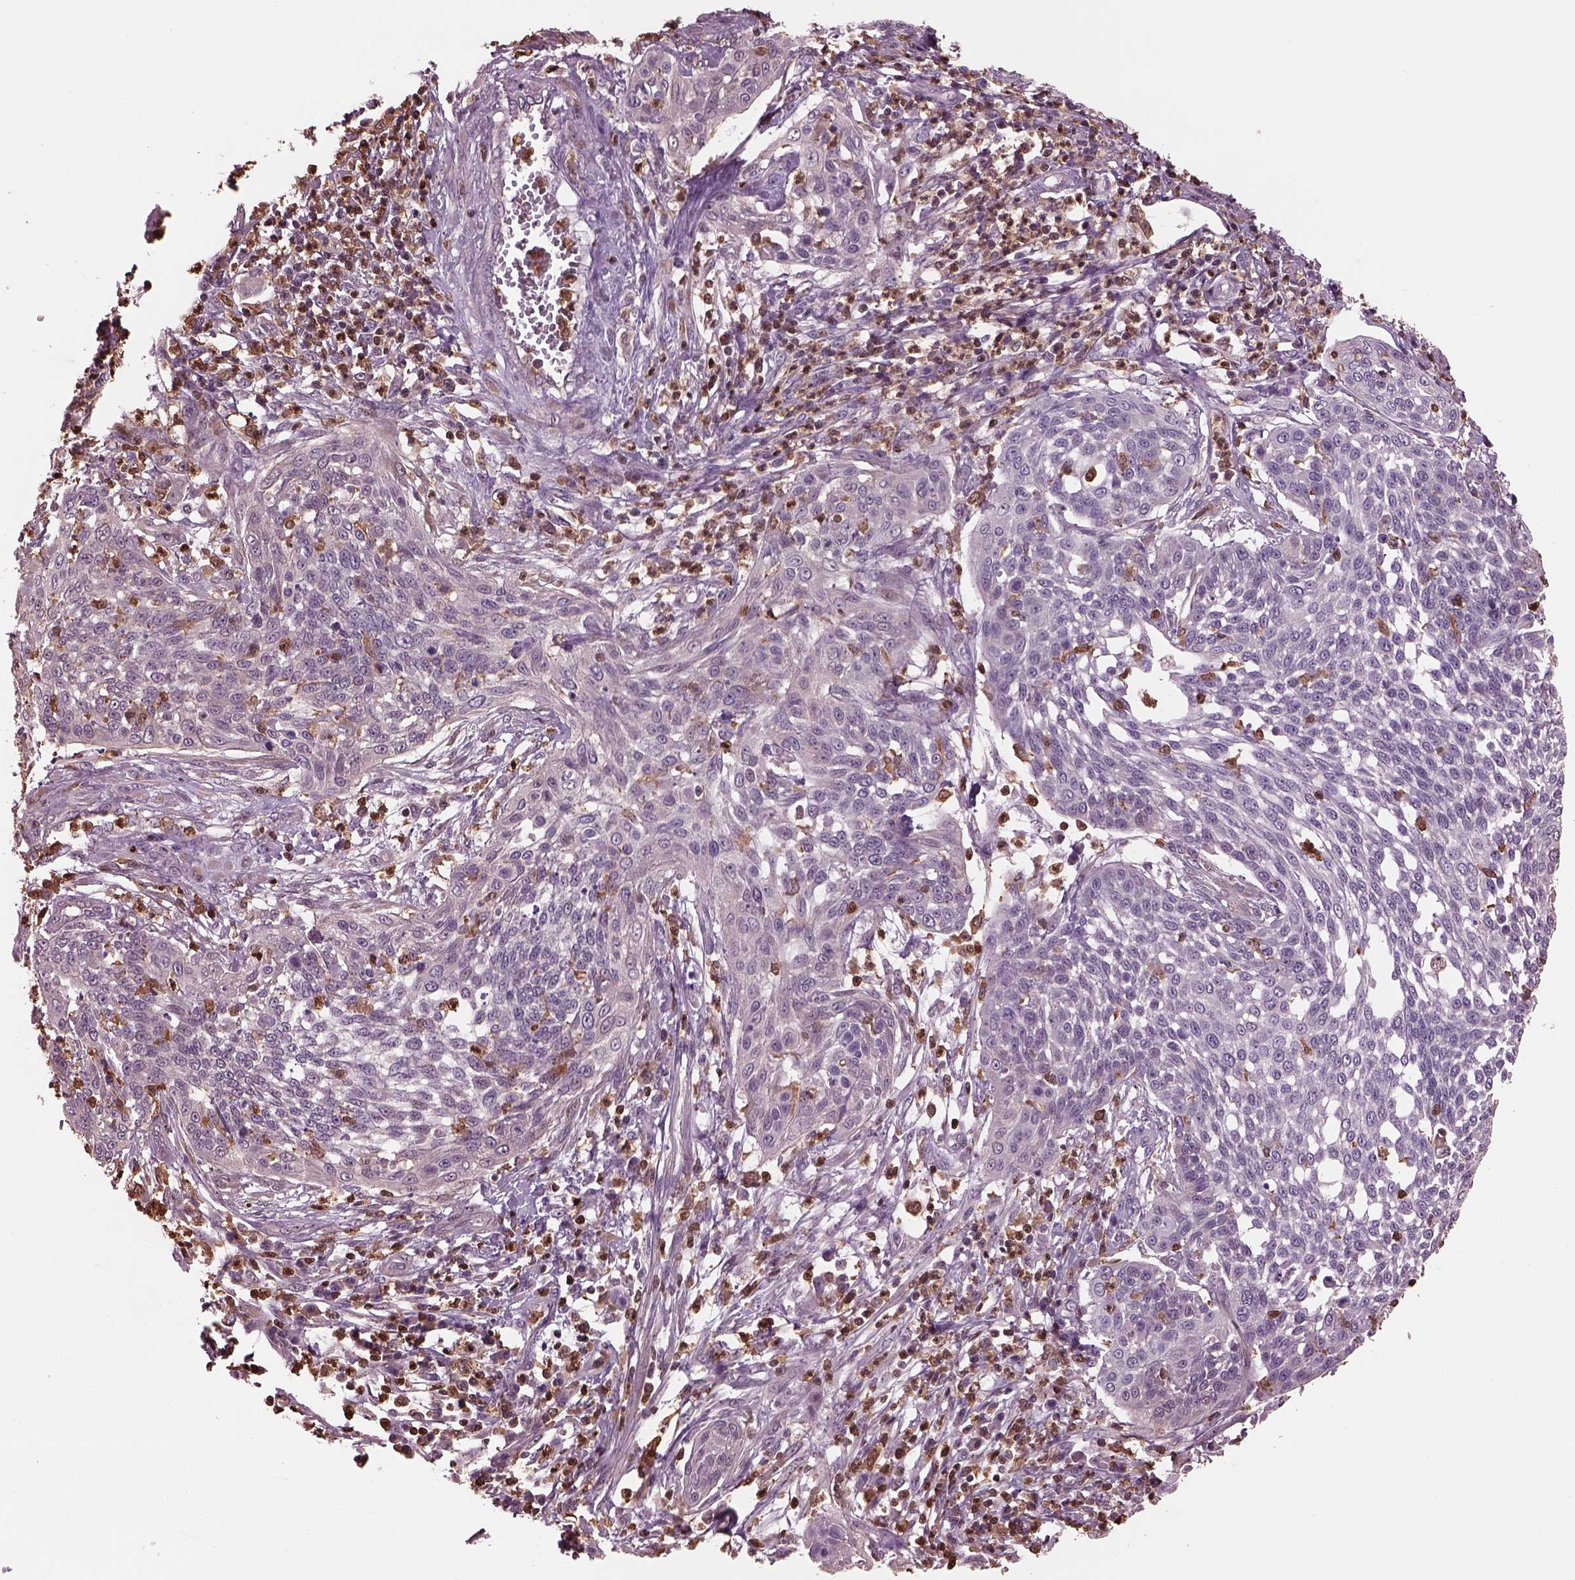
{"staining": {"intensity": "weak", "quantity": "<25%", "location": "cytoplasmic/membranous"}, "tissue": "cervical cancer", "cell_type": "Tumor cells", "image_type": "cancer", "snomed": [{"axis": "morphology", "description": "Squamous cell carcinoma, NOS"}, {"axis": "topography", "description": "Cervix"}], "caption": "High magnification brightfield microscopy of cervical cancer stained with DAB (3,3'-diaminobenzidine) (brown) and counterstained with hematoxylin (blue): tumor cells show no significant expression.", "gene": "IL31RA", "patient": {"sex": "female", "age": 34}}